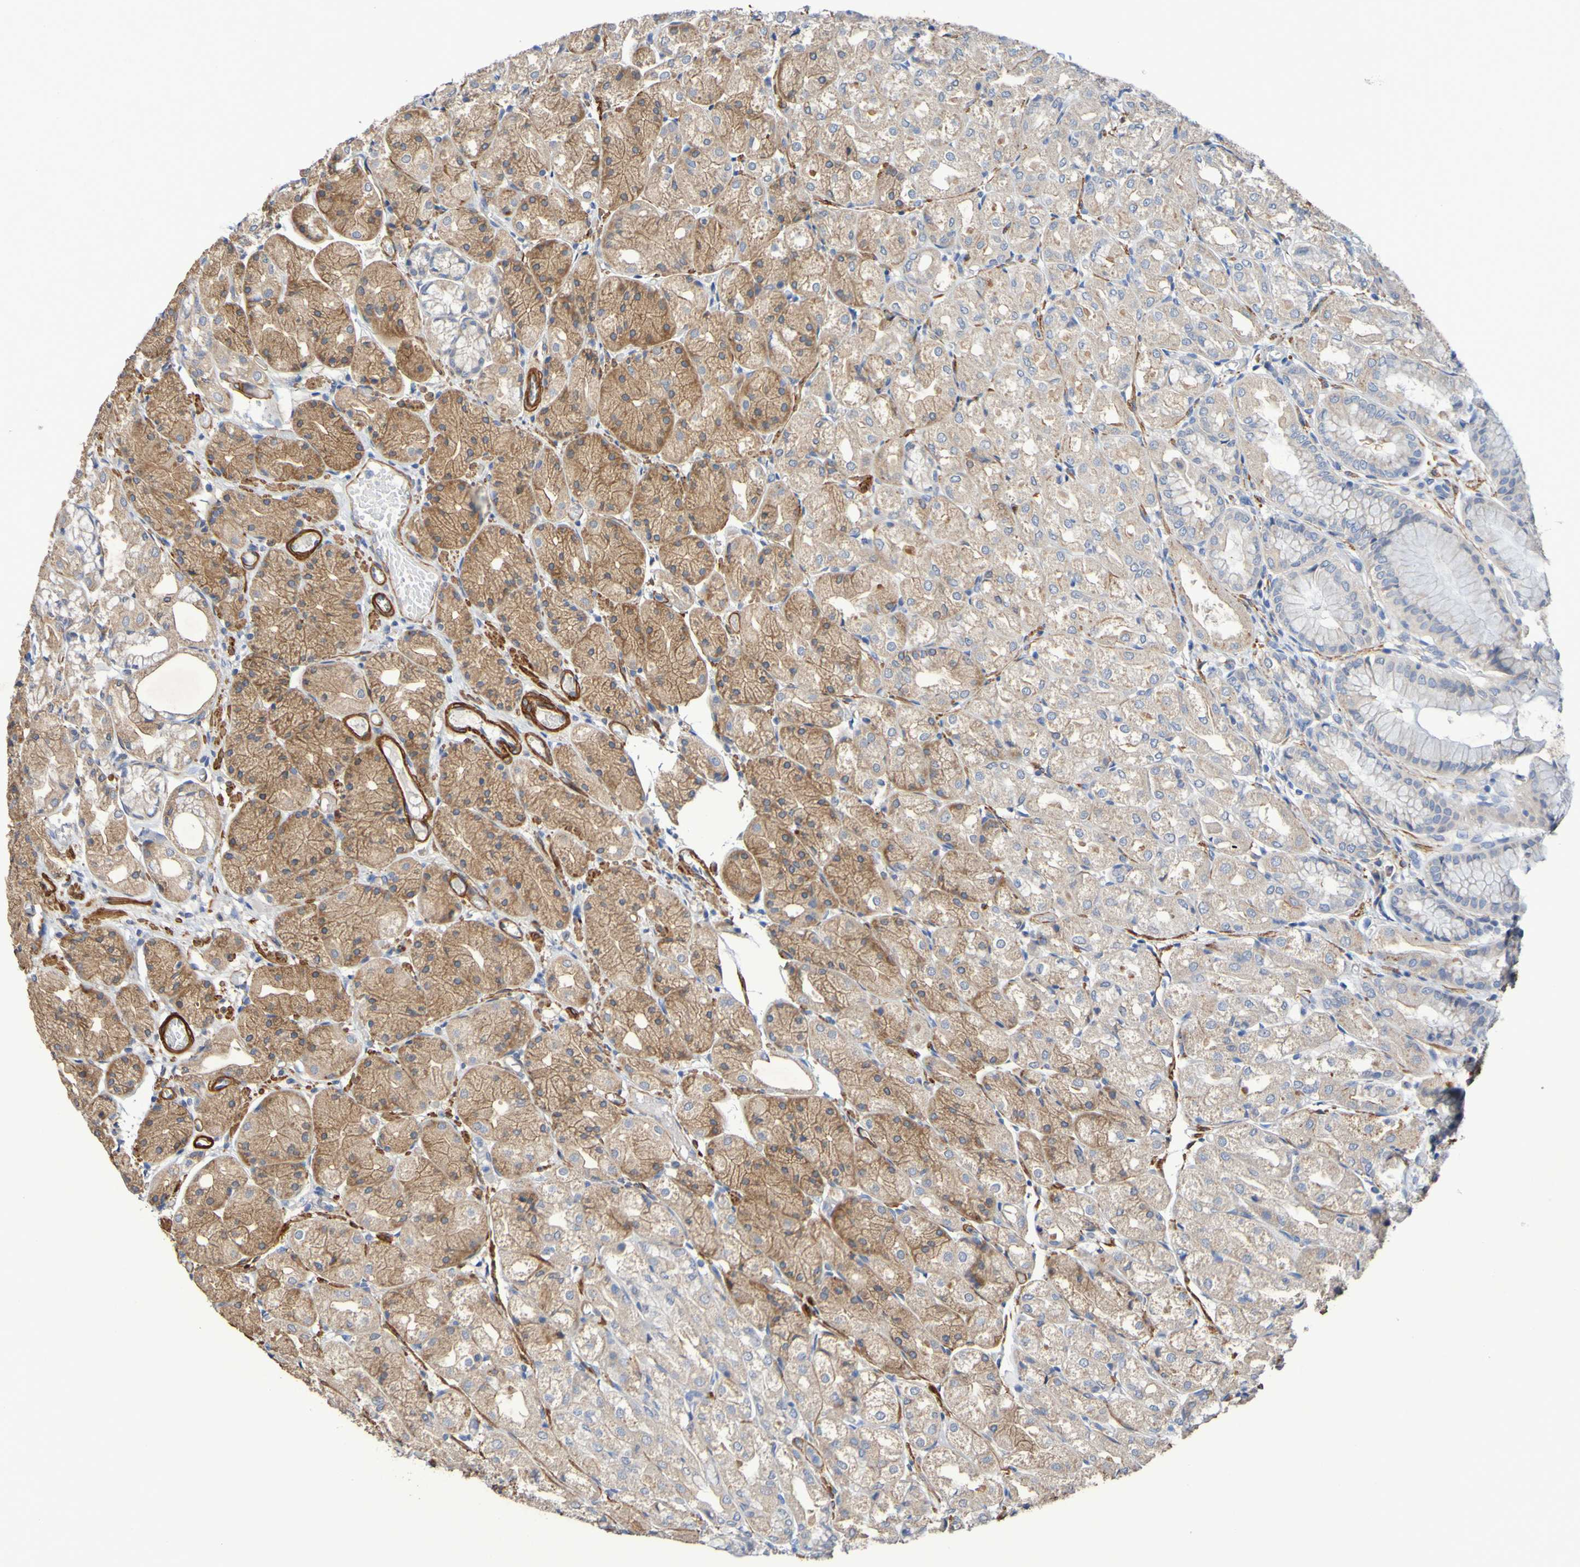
{"staining": {"intensity": "moderate", "quantity": "25%-75%", "location": "cytoplasmic/membranous"}, "tissue": "stomach", "cell_type": "Glandular cells", "image_type": "normal", "snomed": [{"axis": "morphology", "description": "Normal tissue, NOS"}, {"axis": "topography", "description": "Stomach, upper"}], "caption": "Brown immunohistochemical staining in benign stomach reveals moderate cytoplasmic/membranous positivity in about 25%-75% of glandular cells.", "gene": "SRPRB", "patient": {"sex": "male", "age": 72}}